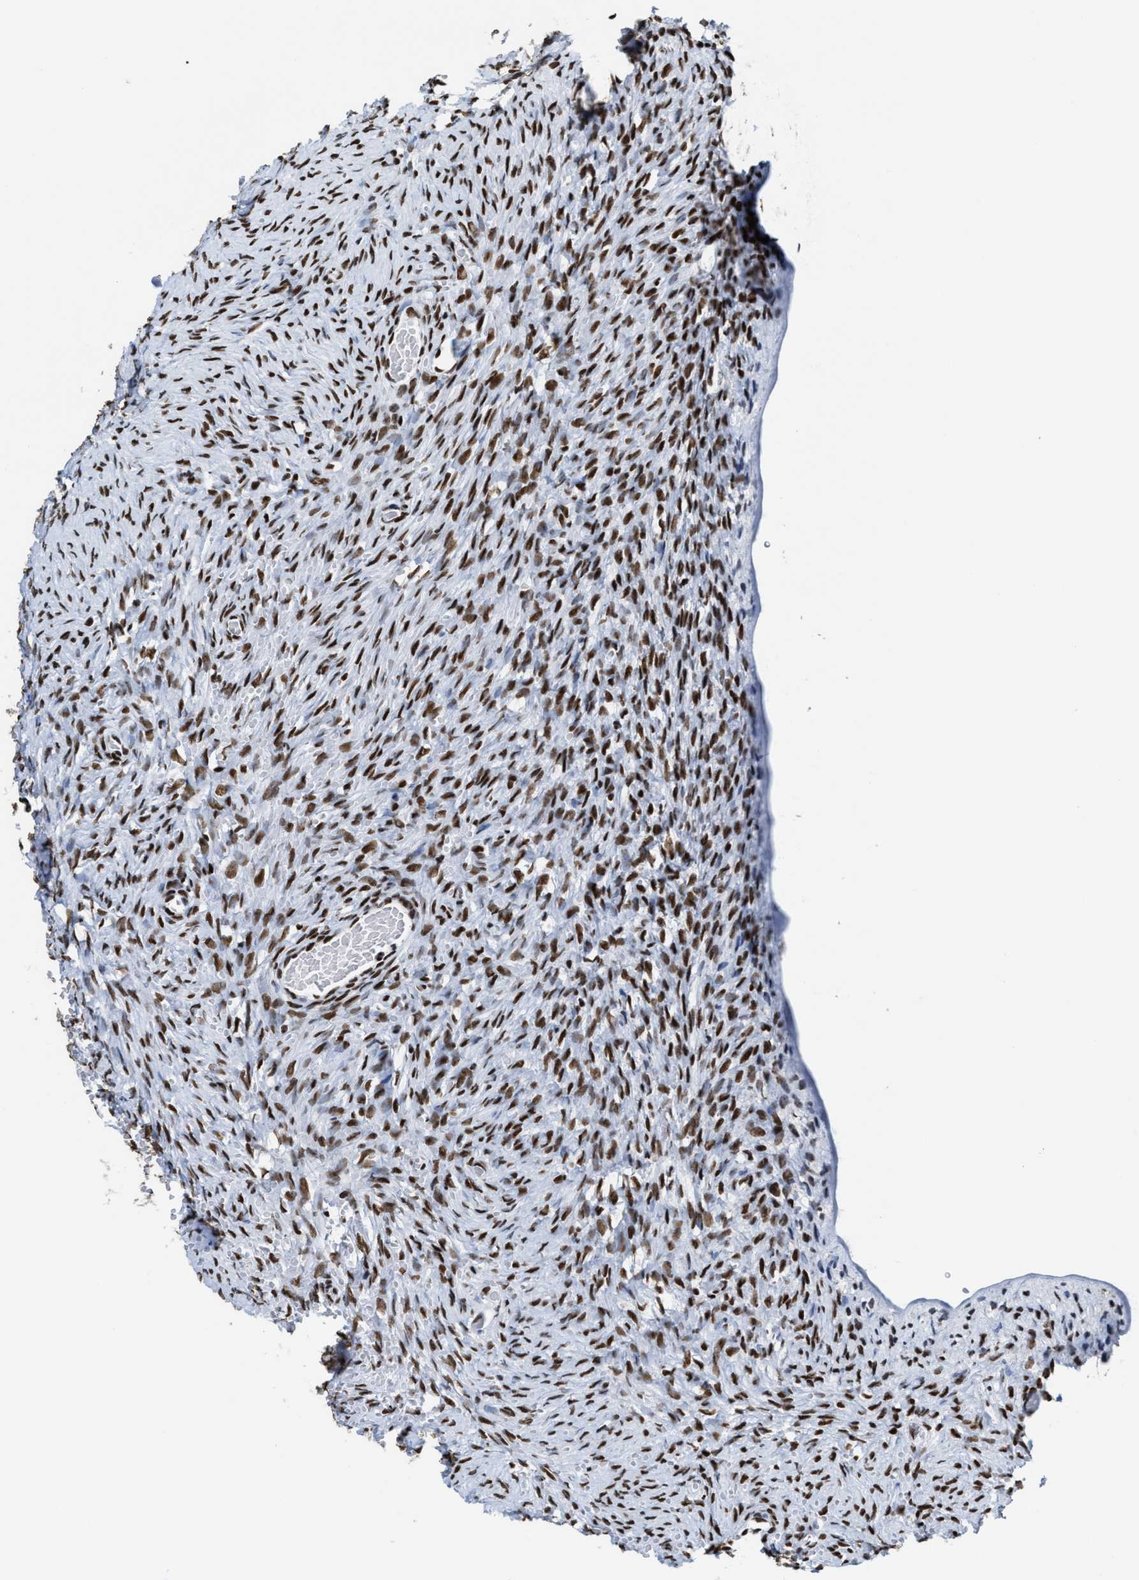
{"staining": {"intensity": "moderate", "quantity": ">75%", "location": "nuclear"}, "tissue": "ovary", "cell_type": "Follicle cells", "image_type": "normal", "snomed": [{"axis": "morphology", "description": "Normal tissue, NOS"}, {"axis": "topography", "description": "Ovary"}], "caption": "Moderate nuclear protein positivity is present in approximately >75% of follicle cells in ovary. (DAB IHC, brown staining for protein, blue staining for nuclei).", "gene": "SMARCC2", "patient": {"sex": "female", "age": 27}}